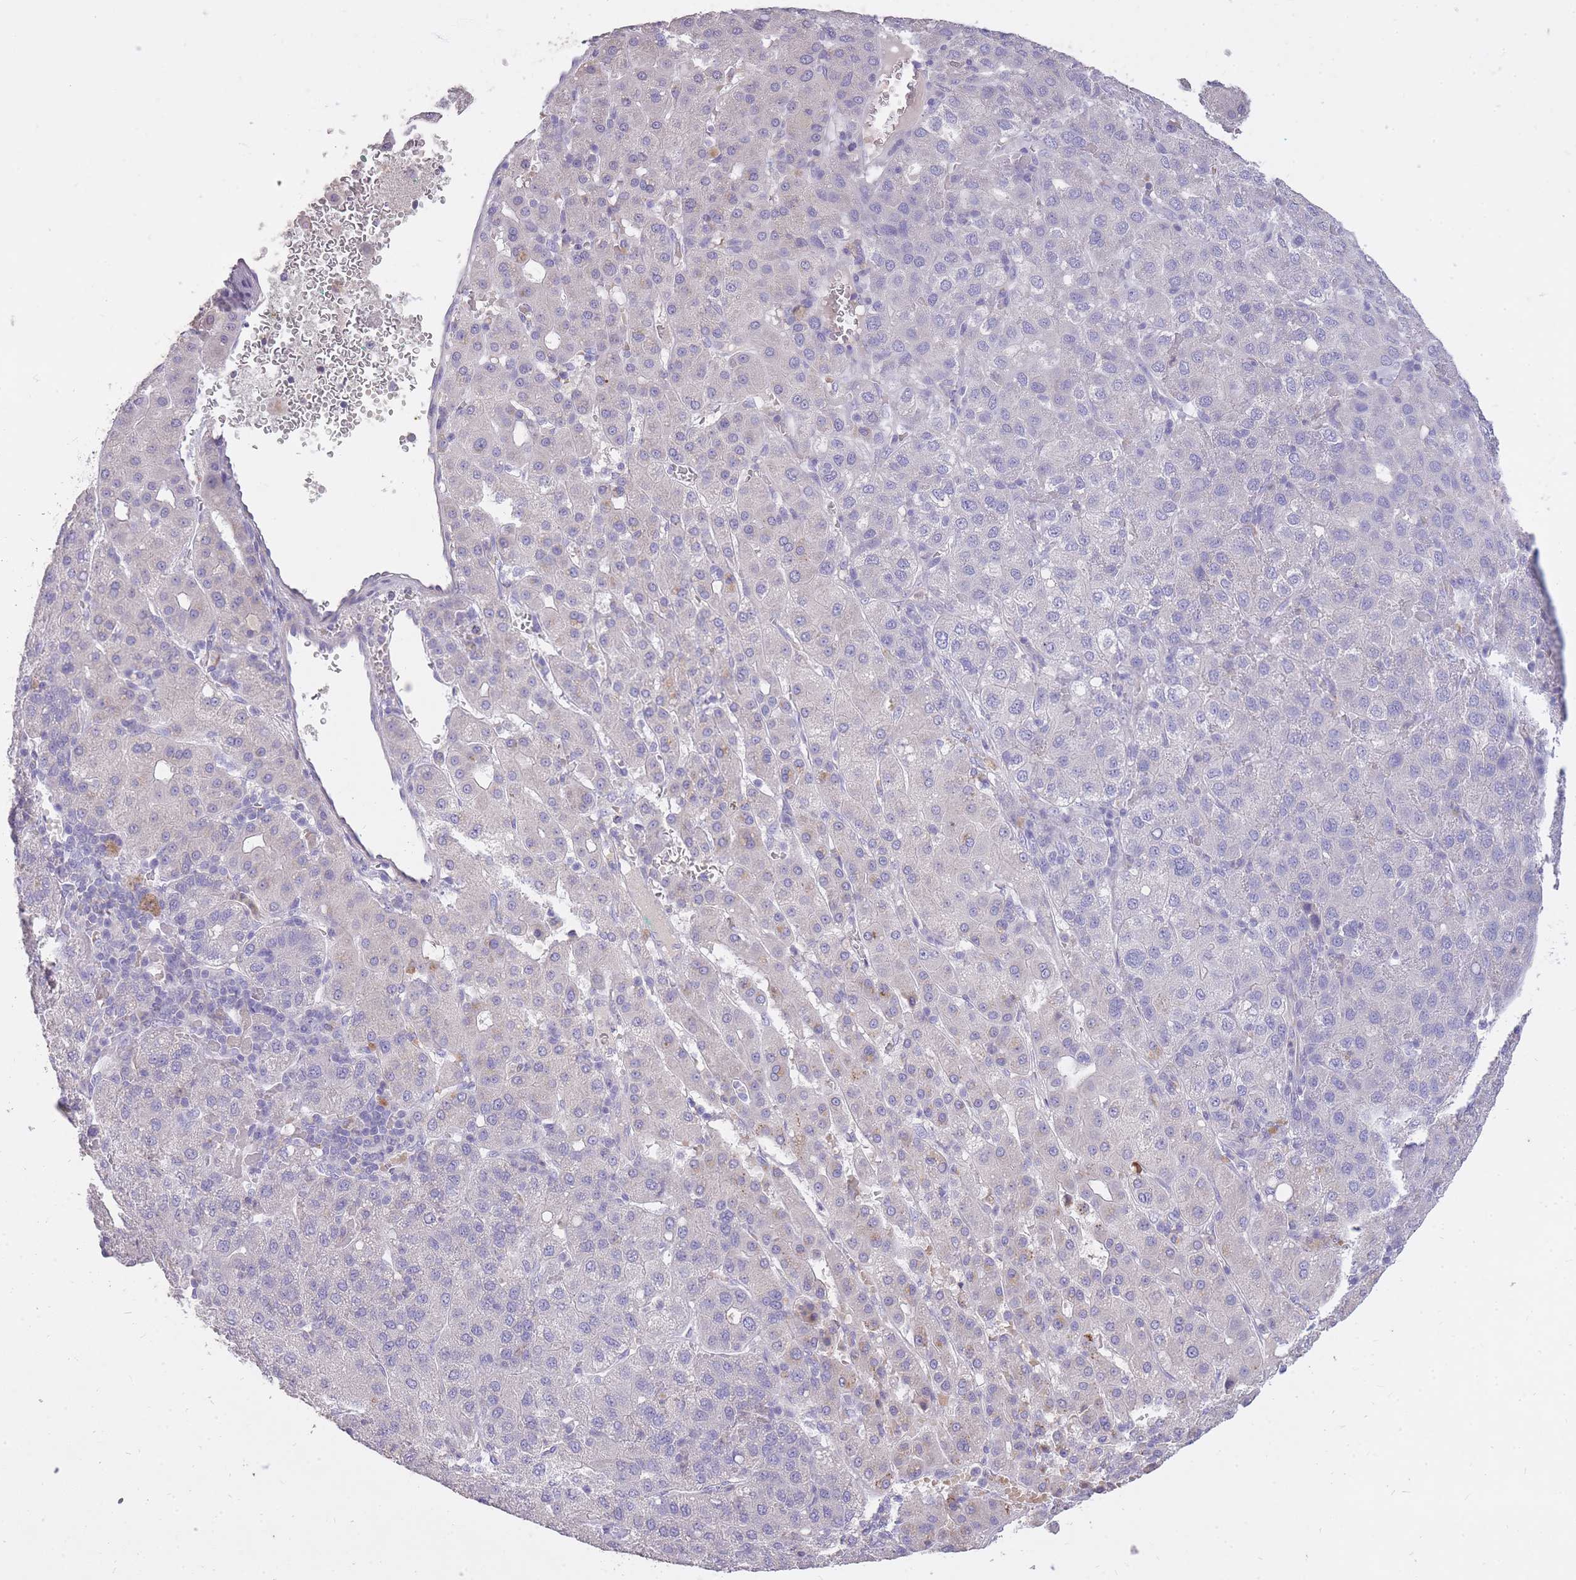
{"staining": {"intensity": "weak", "quantity": "<25%", "location": "cytoplasmic/membranous"}, "tissue": "liver cancer", "cell_type": "Tumor cells", "image_type": "cancer", "snomed": [{"axis": "morphology", "description": "Carcinoma, Hepatocellular, NOS"}, {"axis": "topography", "description": "Liver"}], "caption": "Immunohistochemistry (IHC) of human liver cancer (hepatocellular carcinoma) reveals no staining in tumor cells.", "gene": "FRG2C", "patient": {"sex": "male", "age": 65}}